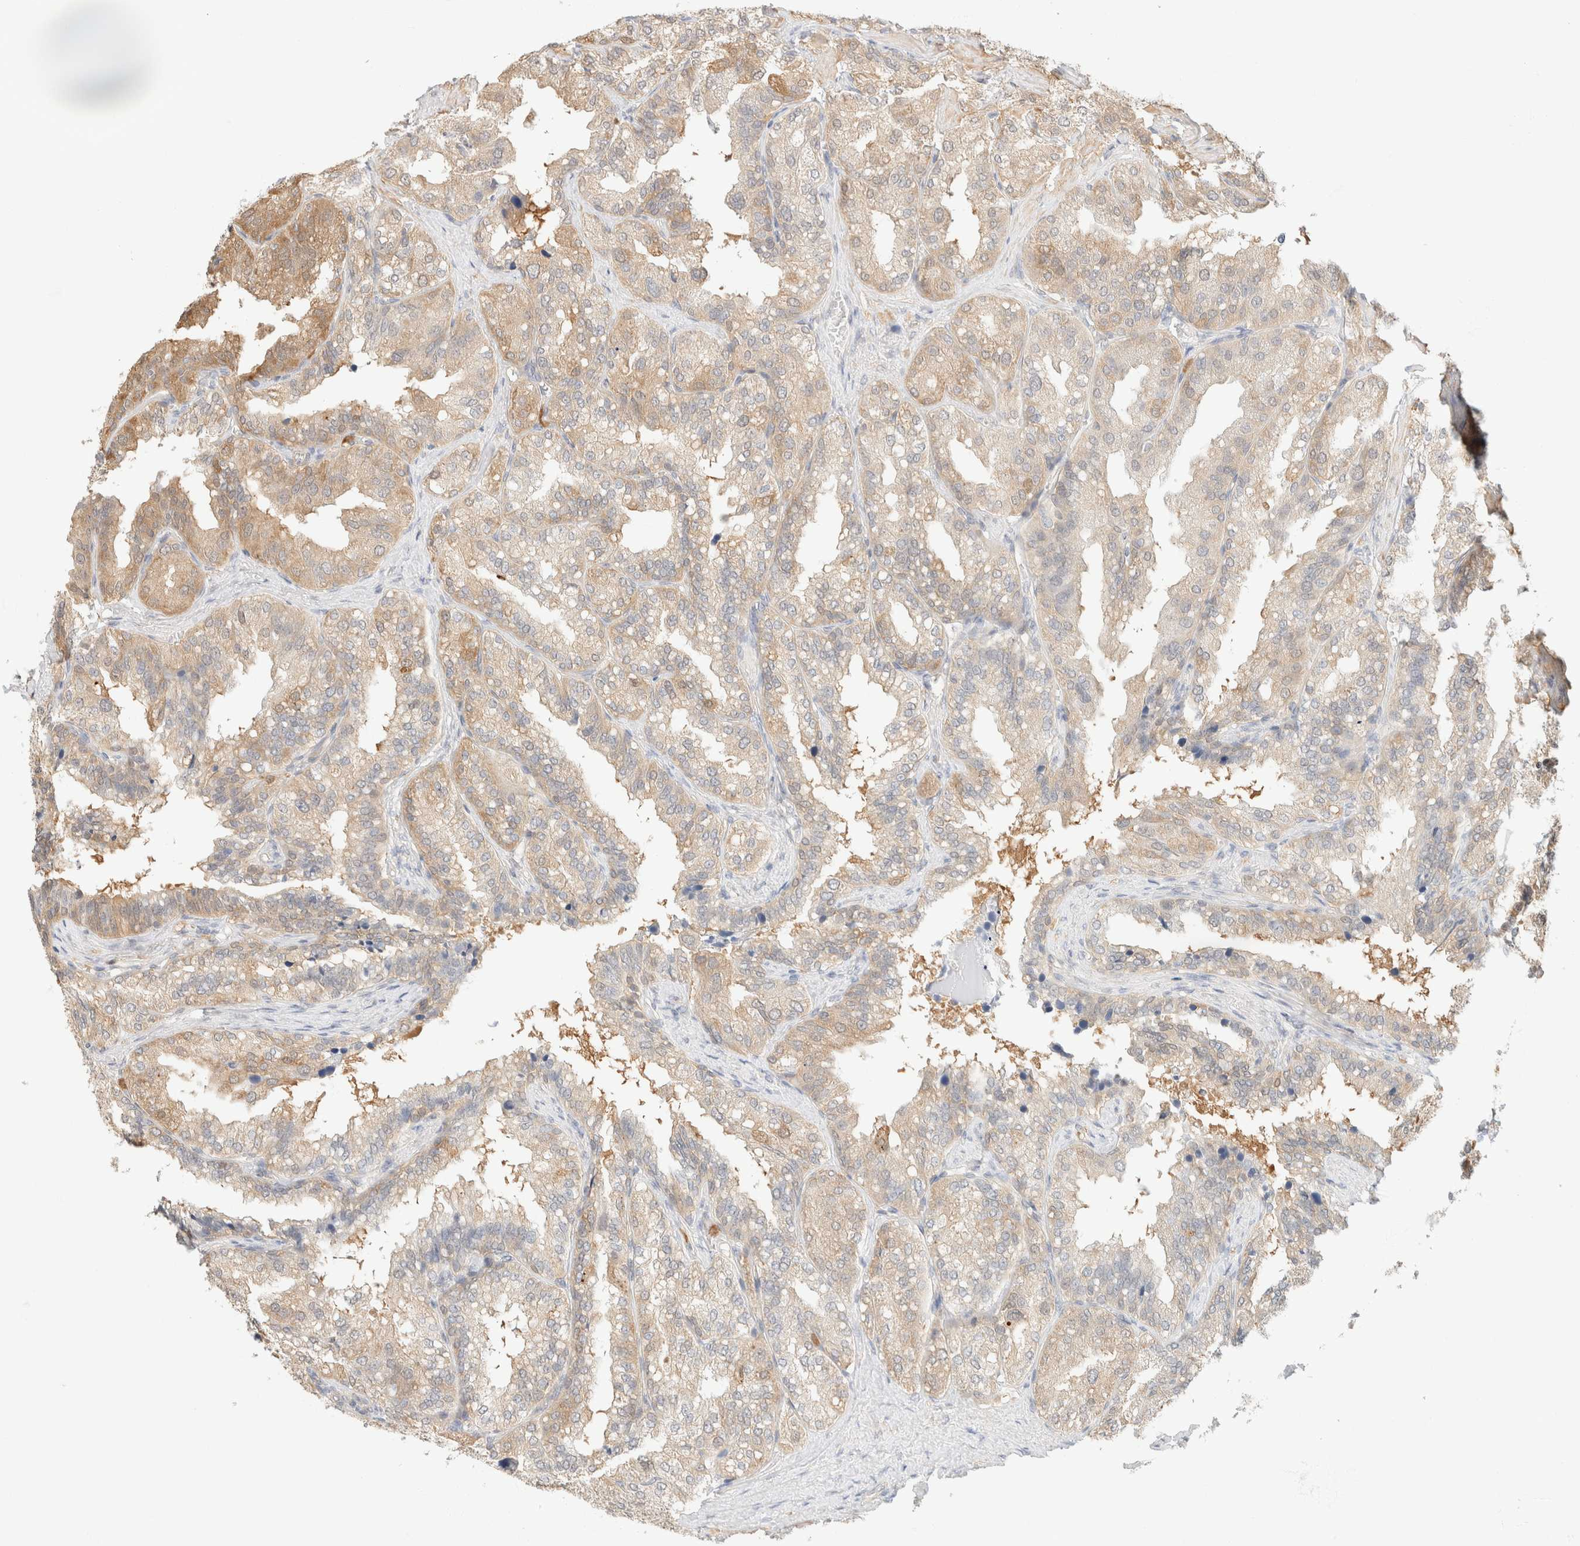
{"staining": {"intensity": "moderate", "quantity": "25%-75%", "location": "cytoplasmic/membranous"}, "tissue": "seminal vesicle", "cell_type": "Glandular cells", "image_type": "normal", "snomed": [{"axis": "morphology", "description": "Normal tissue, NOS"}, {"axis": "topography", "description": "Prostate"}, {"axis": "topography", "description": "Seminal veicle"}], "caption": "Immunohistochemical staining of benign human seminal vesicle shows medium levels of moderate cytoplasmic/membranous expression in about 25%-75% of glandular cells.", "gene": "GPI", "patient": {"sex": "male", "age": 51}}